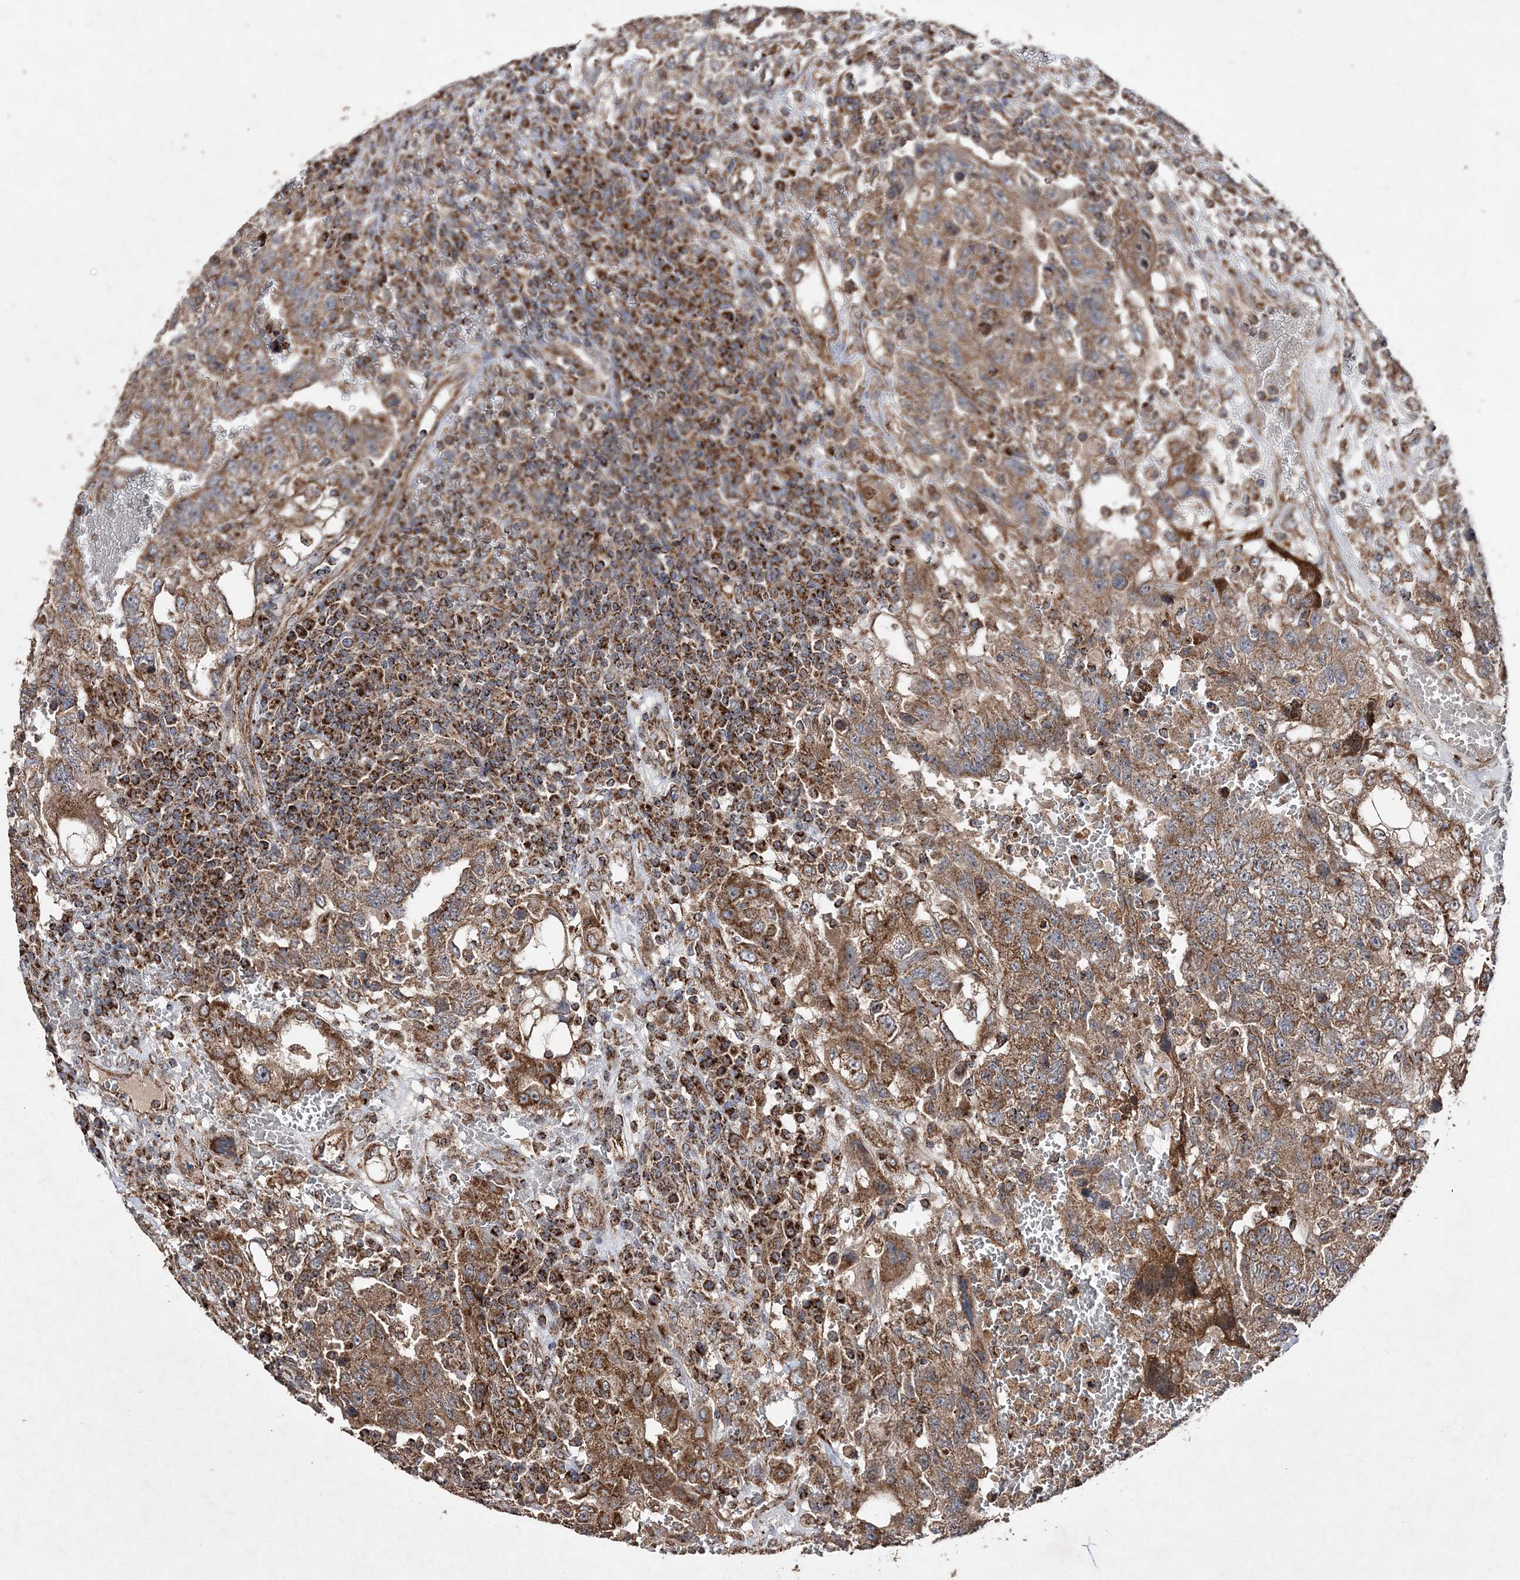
{"staining": {"intensity": "moderate", "quantity": ">75%", "location": "cytoplasmic/membranous"}, "tissue": "testis cancer", "cell_type": "Tumor cells", "image_type": "cancer", "snomed": [{"axis": "morphology", "description": "Carcinoma, Embryonal, NOS"}, {"axis": "topography", "description": "Testis"}], "caption": "The photomicrograph reveals immunohistochemical staining of embryonal carcinoma (testis). There is moderate cytoplasmic/membranous positivity is identified in about >75% of tumor cells.", "gene": "POC5", "patient": {"sex": "male", "age": 26}}